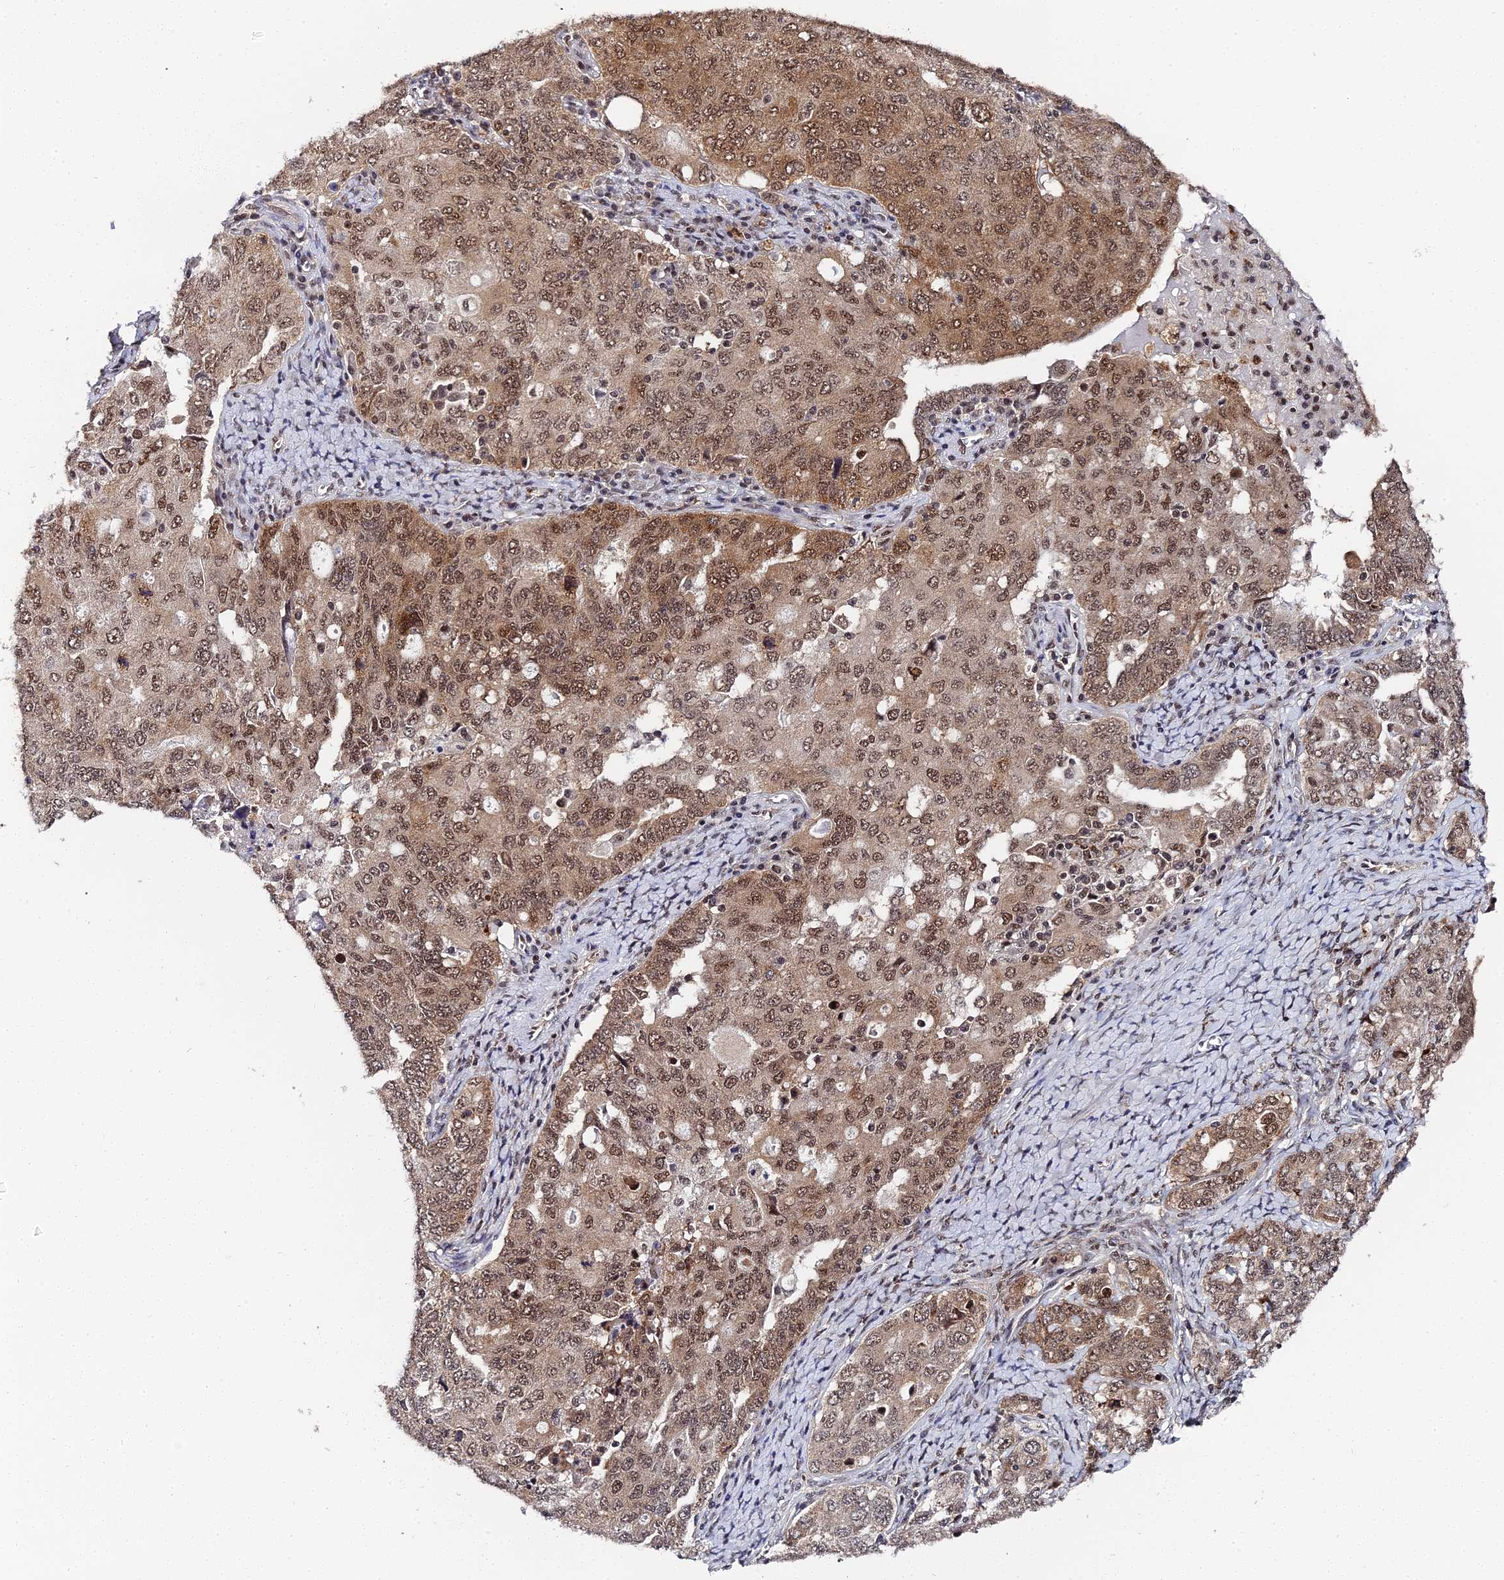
{"staining": {"intensity": "moderate", "quantity": ">75%", "location": "cytoplasmic/membranous,nuclear"}, "tissue": "ovarian cancer", "cell_type": "Tumor cells", "image_type": "cancer", "snomed": [{"axis": "morphology", "description": "Carcinoma, endometroid"}, {"axis": "topography", "description": "Ovary"}], "caption": "Ovarian cancer was stained to show a protein in brown. There is medium levels of moderate cytoplasmic/membranous and nuclear staining in approximately >75% of tumor cells.", "gene": "MAGOHB", "patient": {"sex": "female", "age": 62}}